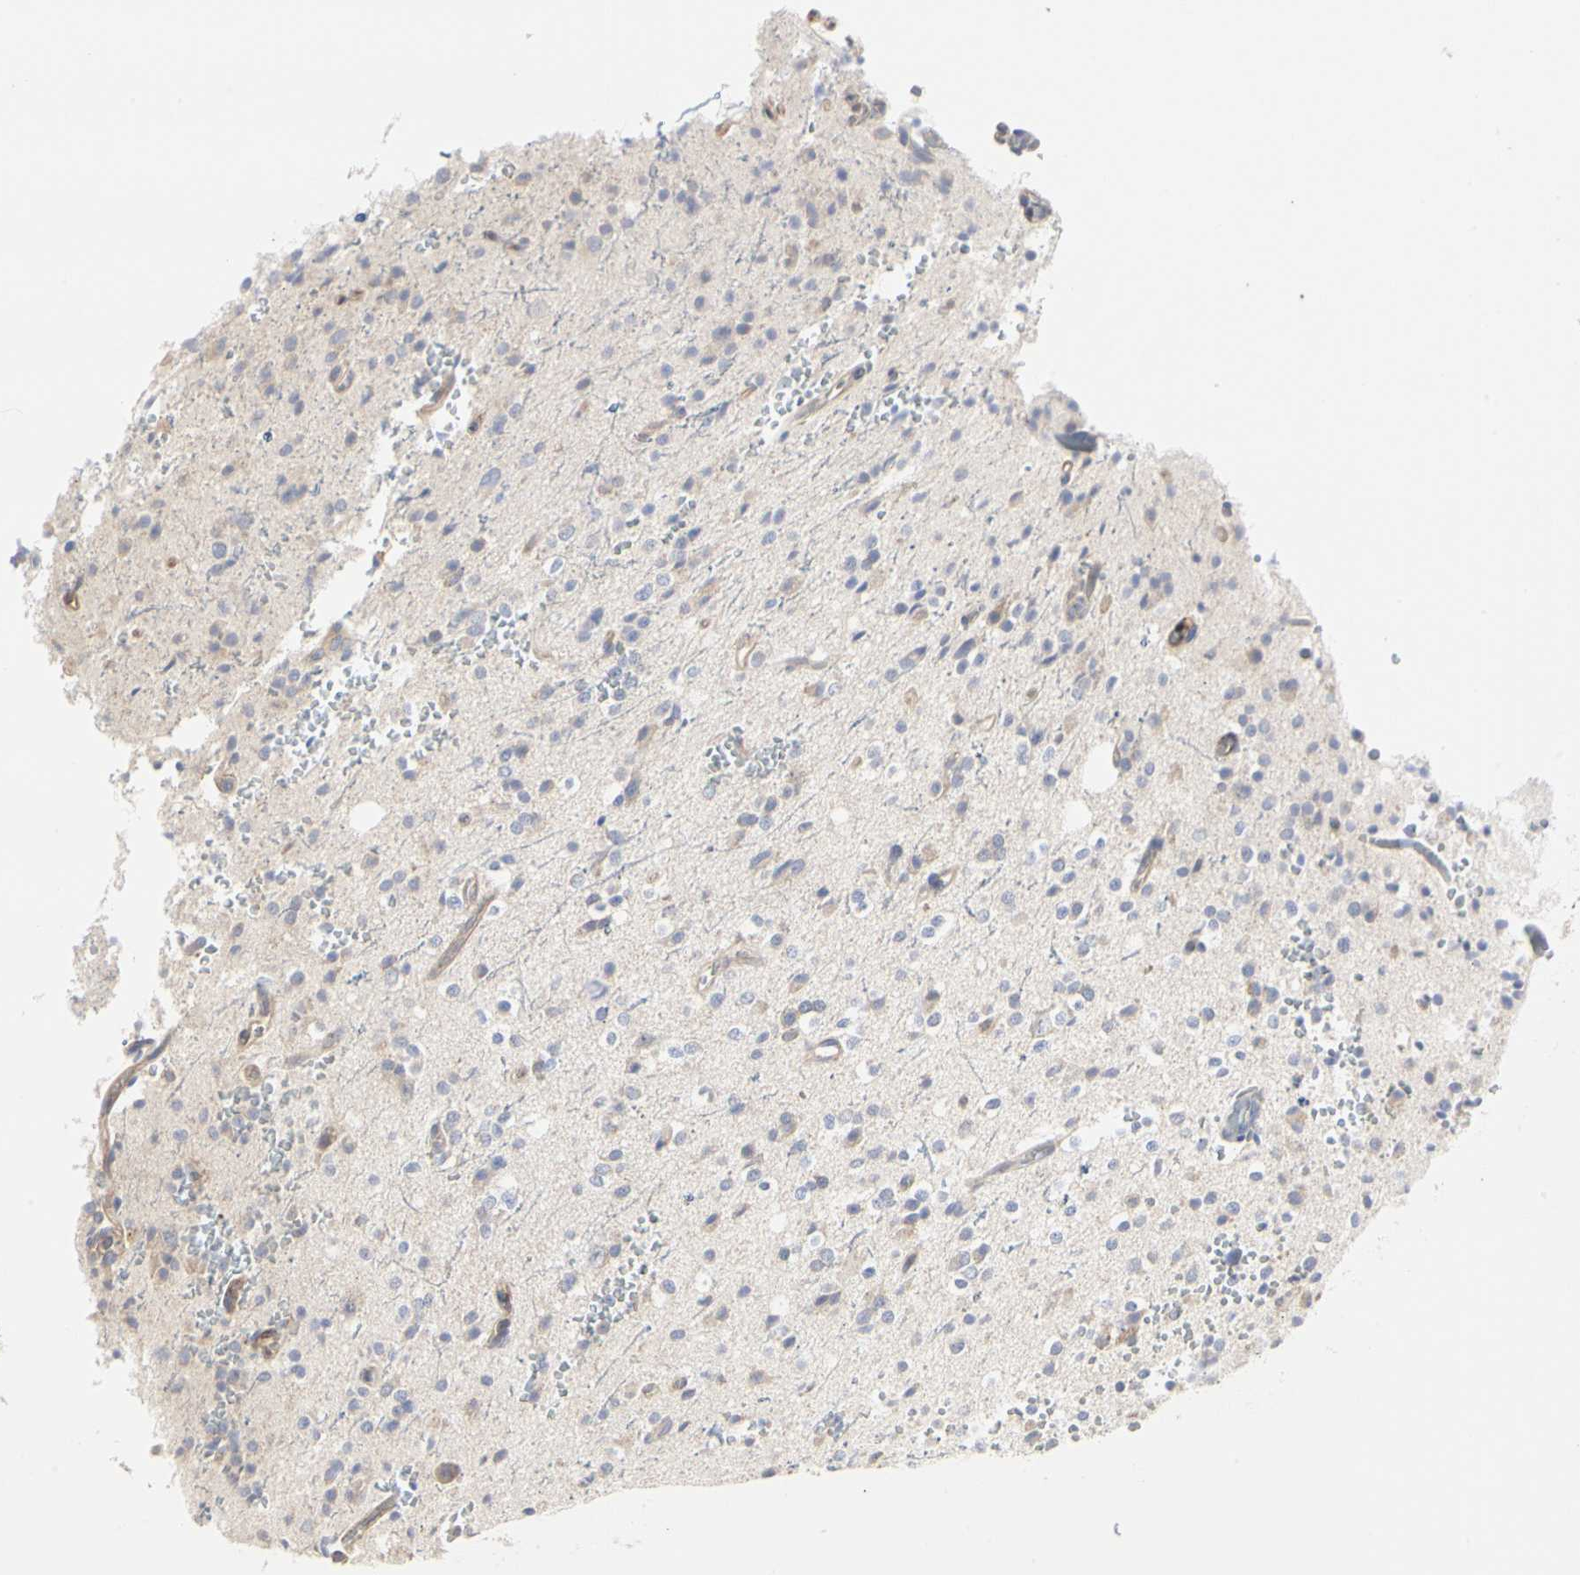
{"staining": {"intensity": "weak", "quantity": "25%-75%", "location": "cytoplasmic/membranous"}, "tissue": "glioma", "cell_type": "Tumor cells", "image_type": "cancer", "snomed": [{"axis": "morphology", "description": "Glioma, malignant, High grade"}, {"axis": "topography", "description": "Brain"}], "caption": "Immunohistochemical staining of human malignant glioma (high-grade) exhibits low levels of weak cytoplasmic/membranous protein positivity in approximately 25%-75% of tumor cells. The staining is performed using DAB (3,3'-diaminobenzidine) brown chromogen to label protein expression. The nuclei are counter-stained blue using hematoxylin.", "gene": "C3orf52", "patient": {"sex": "male", "age": 47}}